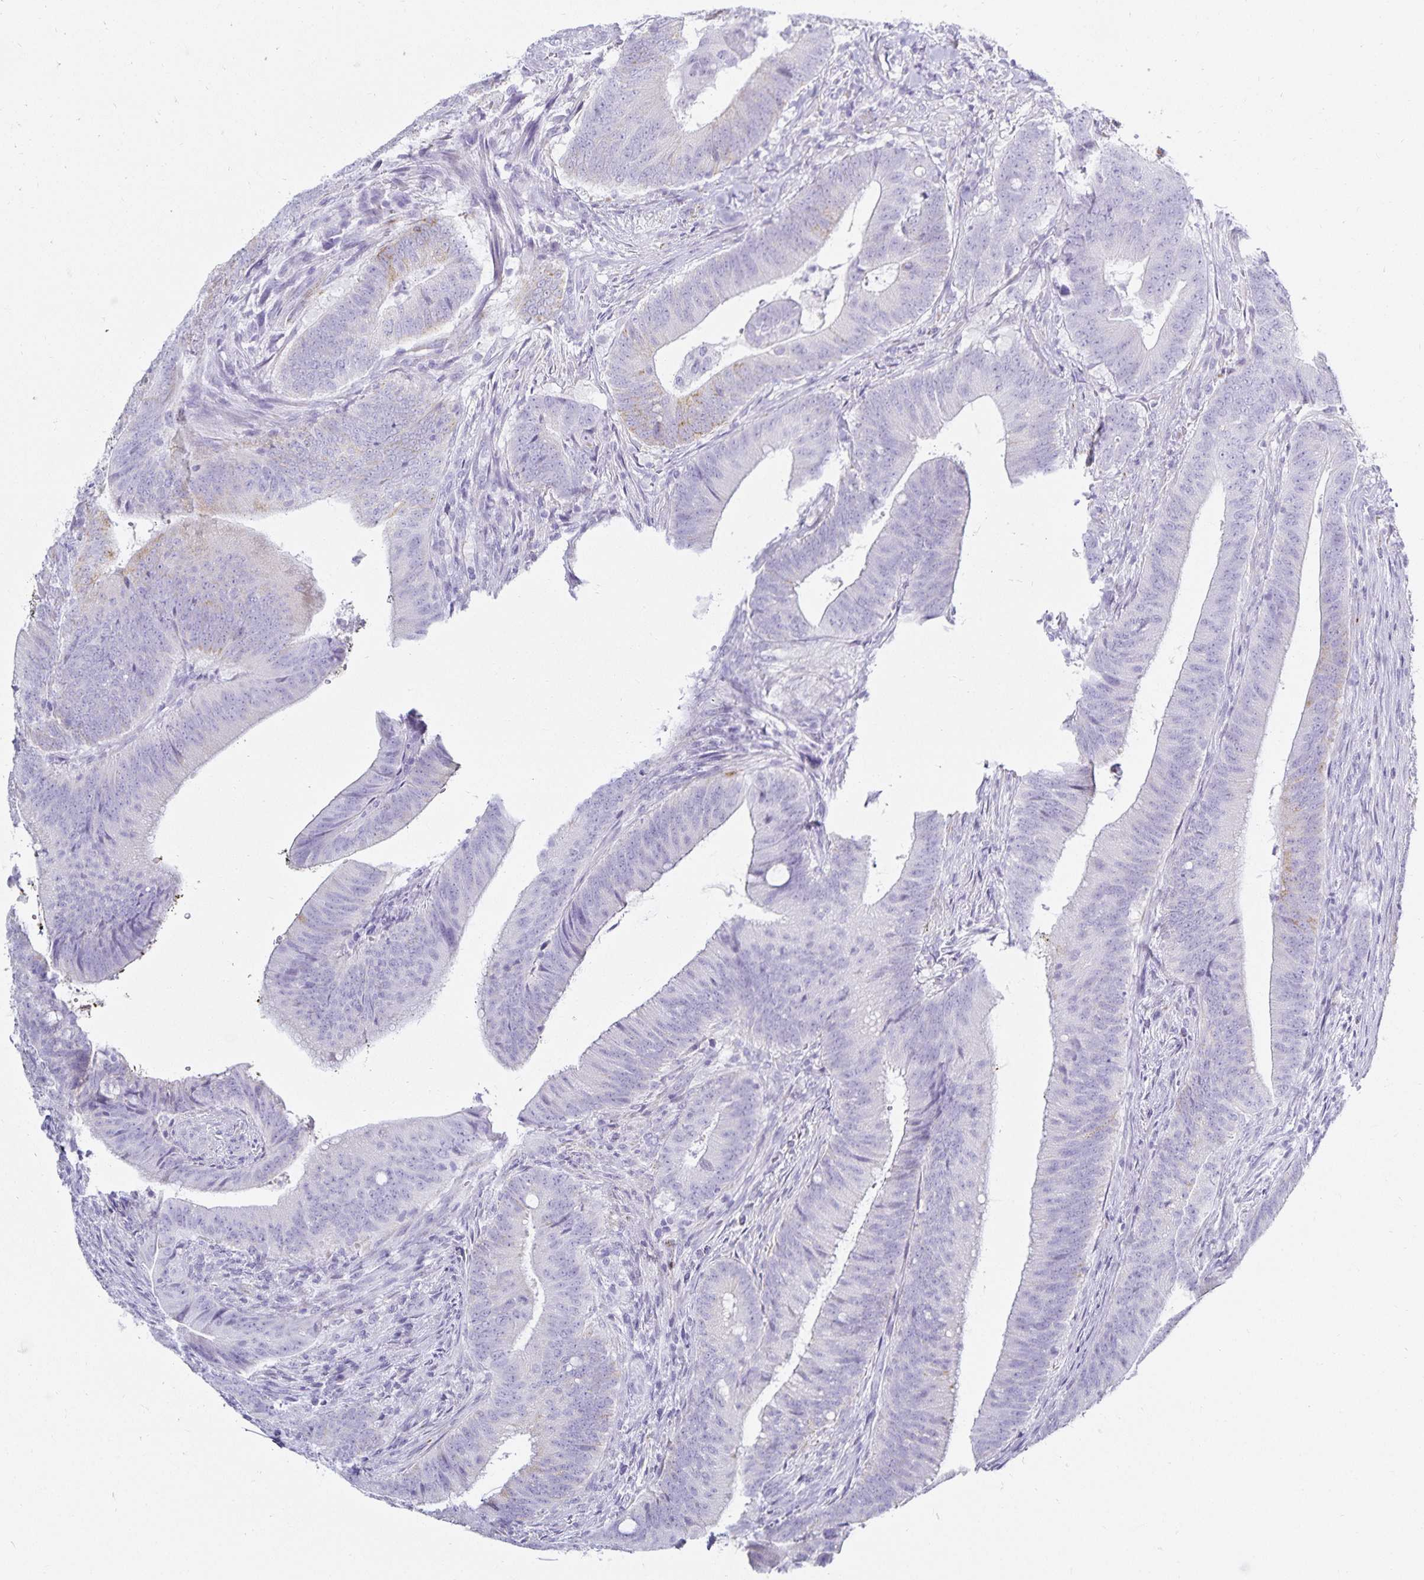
{"staining": {"intensity": "weak", "quantity": "<25%", "location": "cytoplasmic/membranous"}, "tissue": "colorectal cancer", "cell_type": "Tumor cells", "image_type": "cancer", "snomed": [{"axis": "morphology", "description": "Adenocarcinoma, NOS"}, {"axis": "topography", "description": "Colon"}], "caption": "Immunohistochemical staining of human colorectal cancer (adenocarcinoma) exhibits no significant positivity in tumor cells.", "gene": "GP2", "patient": {"sex": "female", "age": 43}}